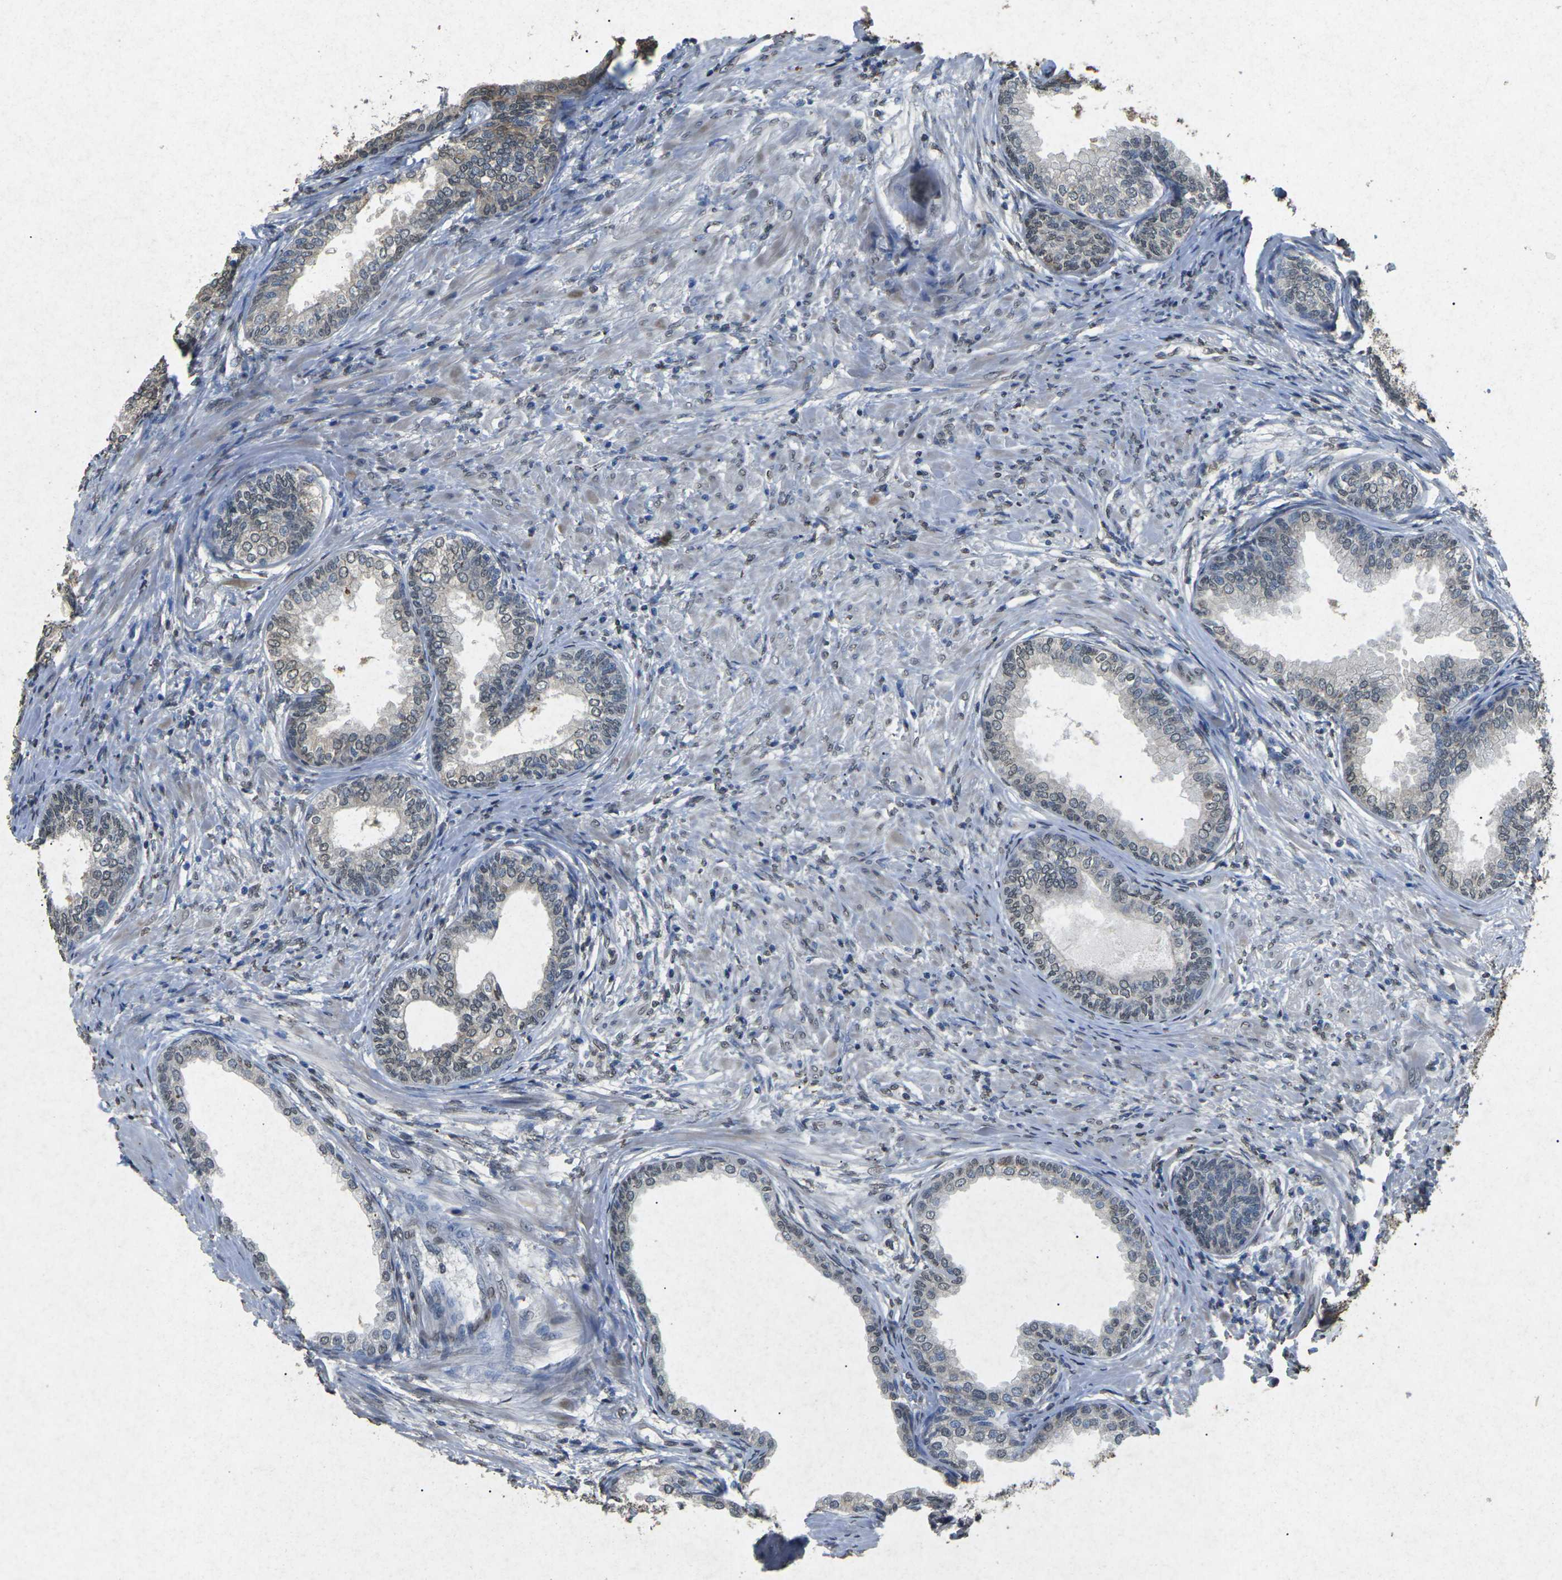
{"staining": {"intensity": "moderate", "quantity": "<25%", "location": "cytoplasmic/membranous"}, "tissue": "prostate", "cell_type": "Glandular cells", "image_type": "normal", "snomed": [{"axis": "morphology", "description": "Normal tissue, NOS"}, {"axis": "topography", "description": "Prostate"}], "caption": "Unremarkable prostate displays moderate cytoplasmic/membranous positivity in approximately <25% of glandular cells (DAB IHC, brown staining for protein, blue staining for nuclei)..", "gene": "SCNN1B", "patient": {"sex": "male", "age": 76}}